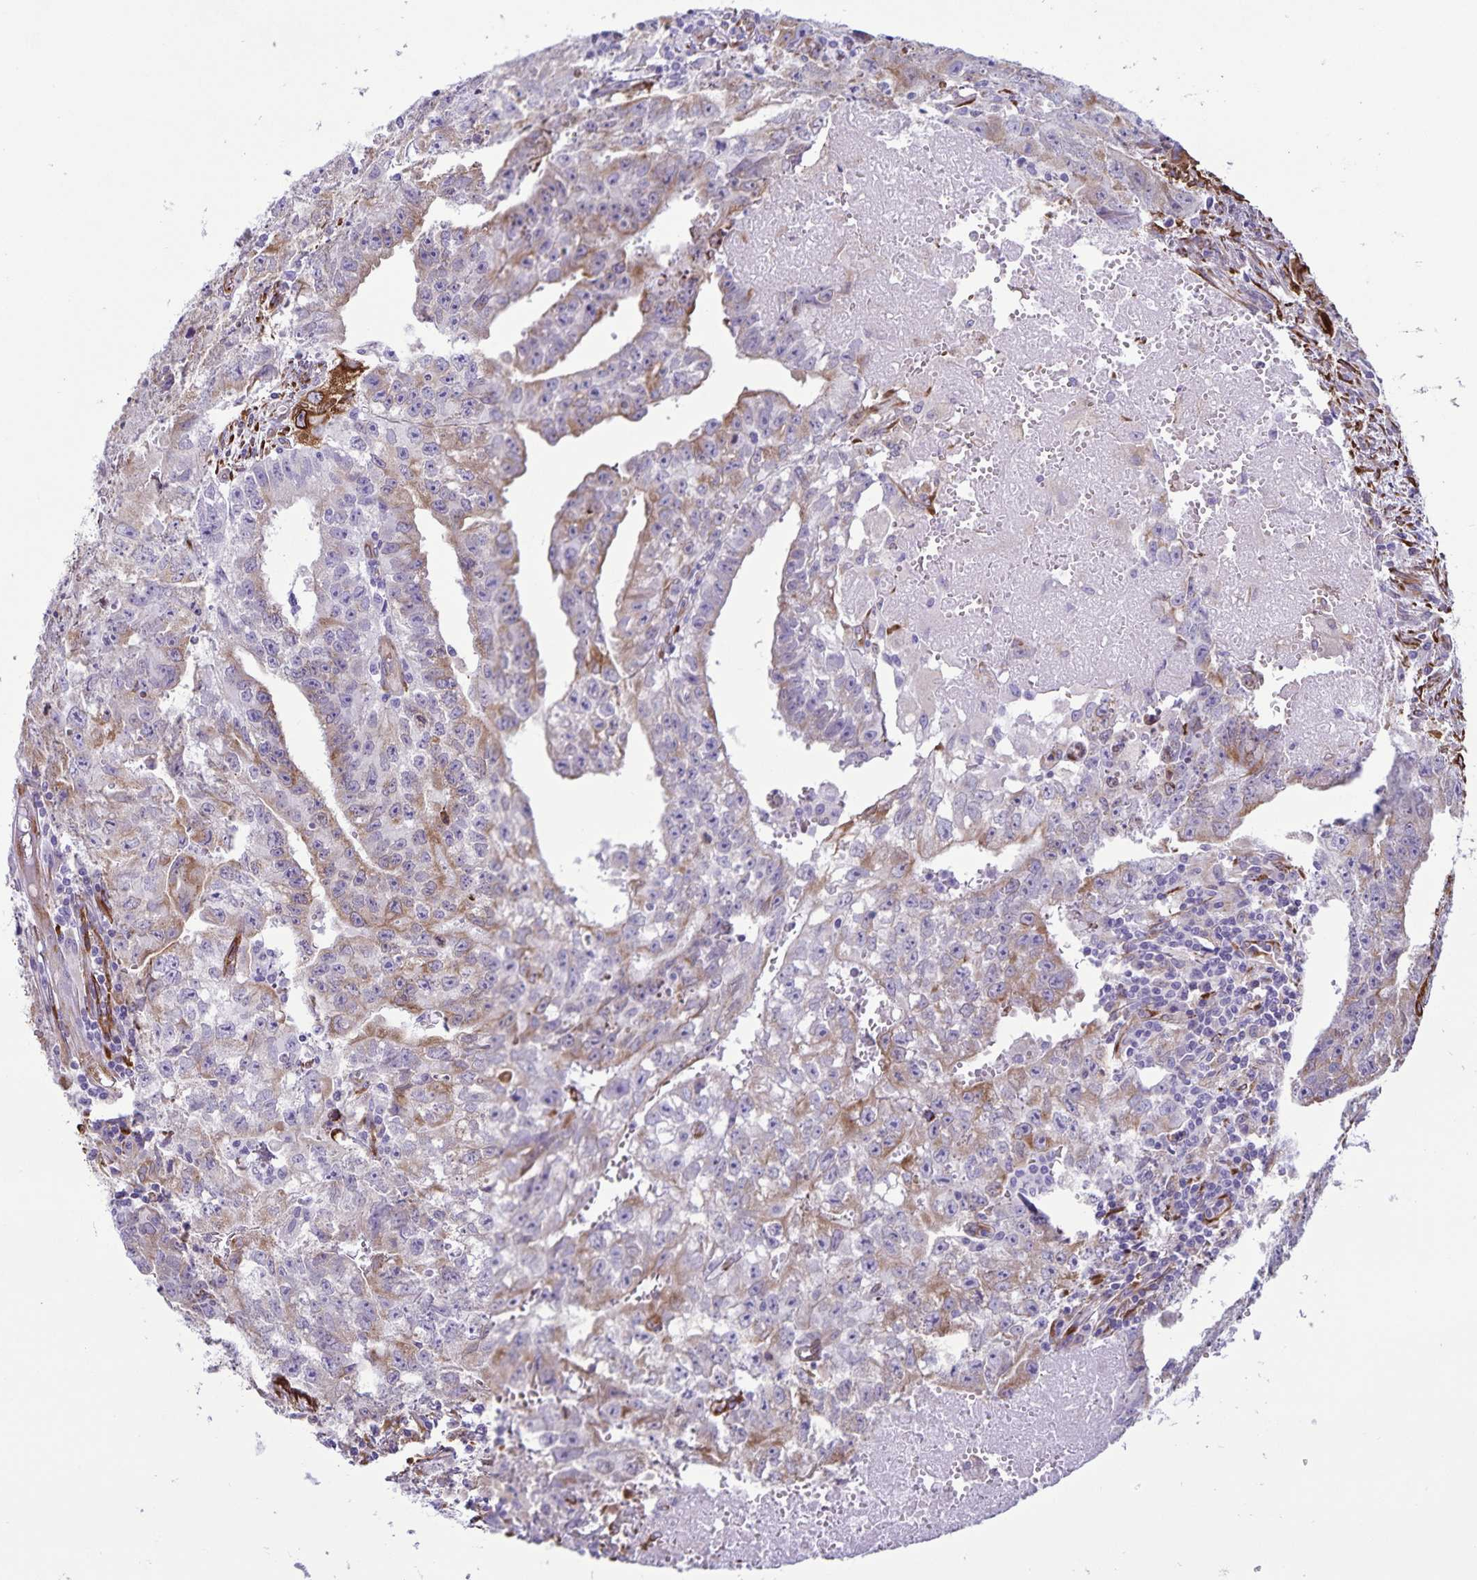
{"staining": {"intensity": "weak", "quantity": "25%-75%", "location": "cytoplasmic/membranous"}, "tissue": "testis cancer", "cell_type": "Tumor cells", "image_type": "cancer", "snomed": [{"axis": "morphology", "description": "Carcinoma, Embryonal, NOS"}, {"axis": "morphology", "description": "Teratoma, malignant, NOS"}, {"axis": "topography", "description": "Testis"}], "caption": "Human testis cancer (teratoma (malignant)) stained for a protein (brown) displays weak cytoplasmic/membranous positive positivity in approximately 25%-75% of tumor cells.", "gene": "RCN1", "patient": {"sex": "male", "age": 24}}